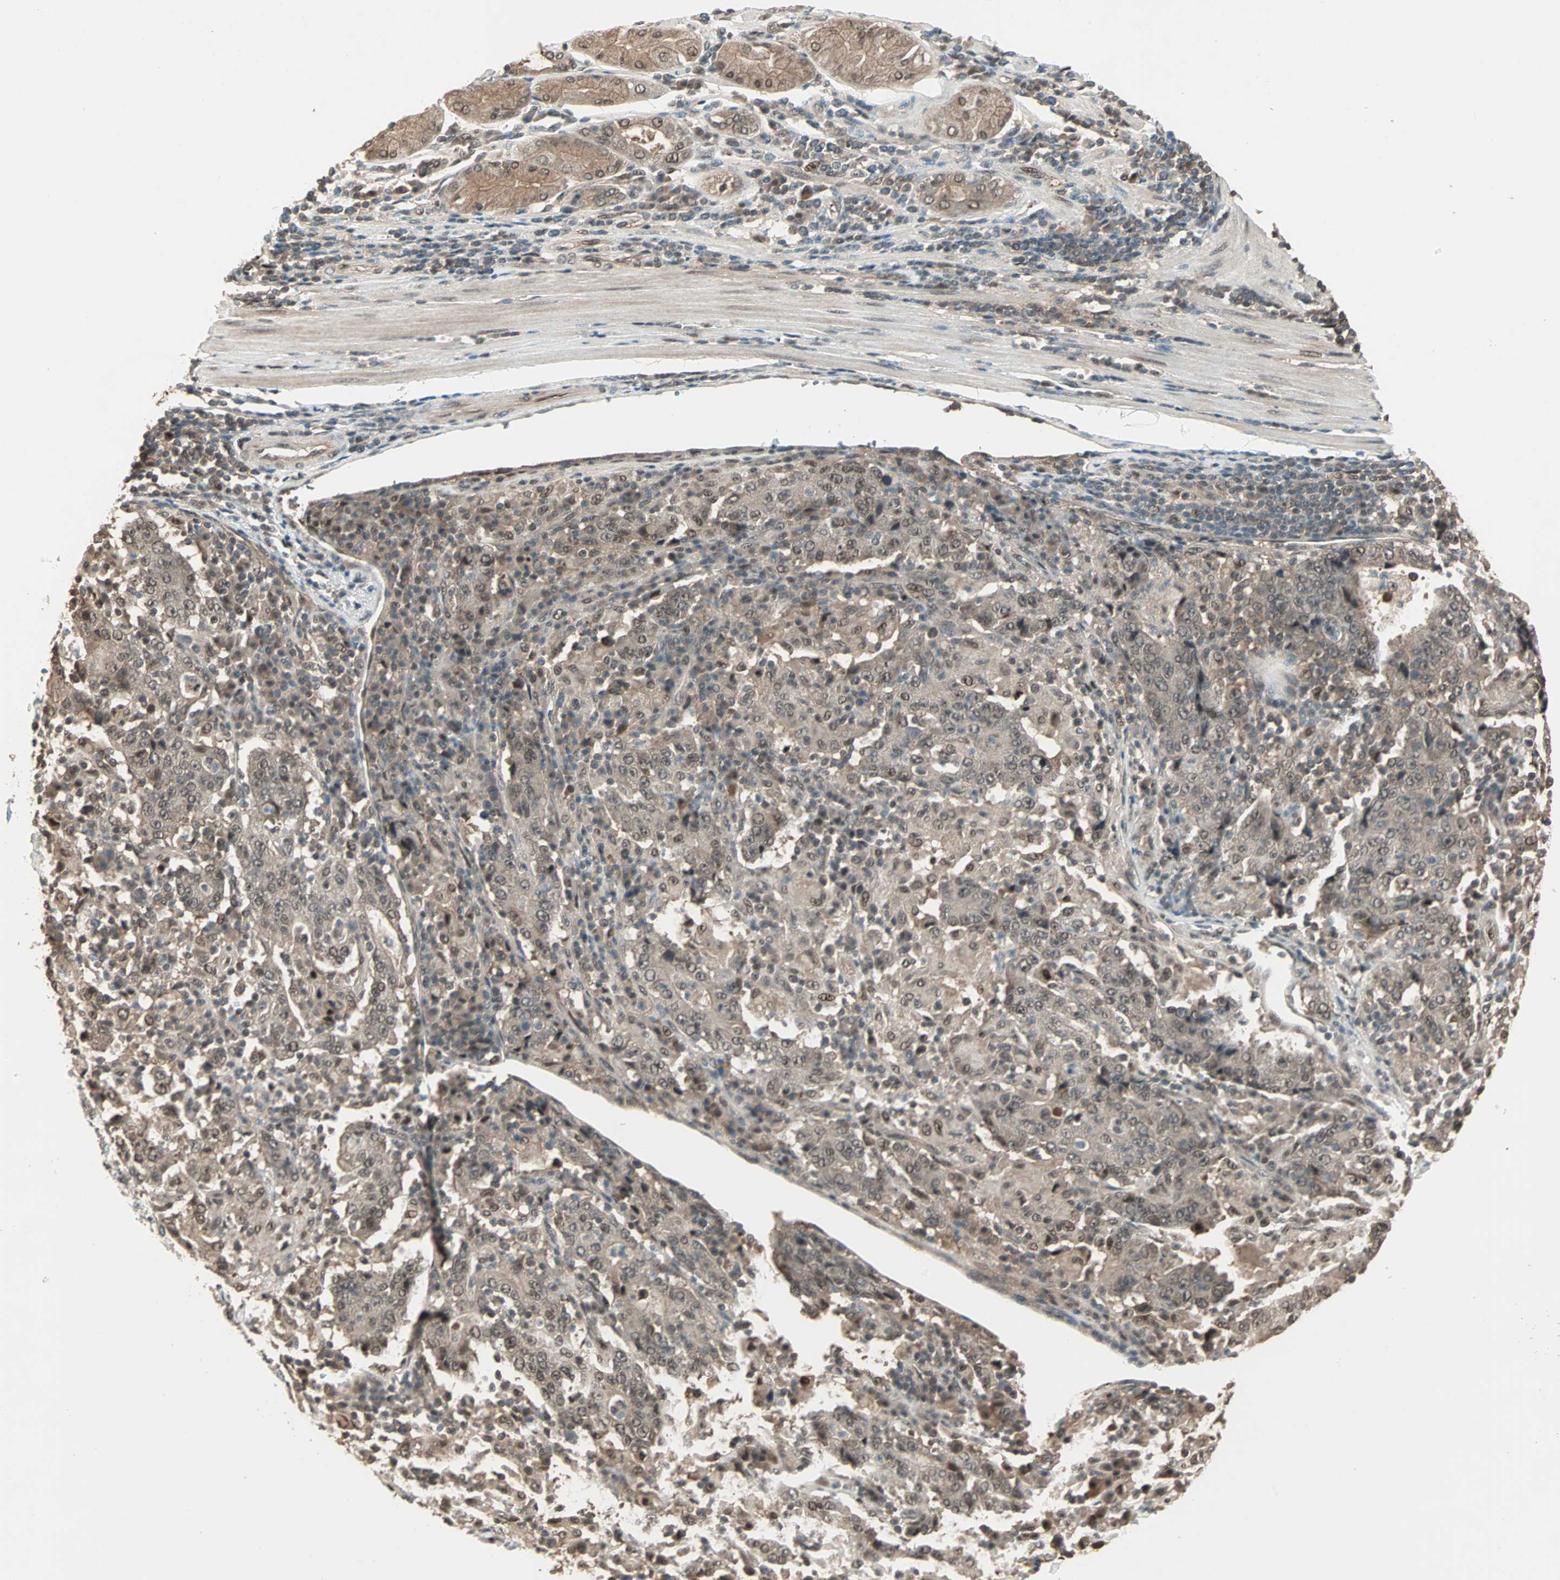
{"staining": {"intensity": "weak", "quantity": ">75%", "location": "cytoplasmic/membranous,nuclear"}, "tissue": "stomach cancer", "cell_type": "Tumor cells", "image_type": "cancer", "snomed": [{"axis": "morphology", "description": "Normal tissue, NOS"}, {"axis": "morphology", "description": "Adenocarcinoma, NOS"}, {"axis": "topography", "description": "Stomach, upper"}, {"axis": "topography", "description": "Stomach"}], "caption": "A micrograph of human stomach adenocarcinoma stained for a protein displays weak cytoplasmic/membranous and nuclear brown staining in tumor cells. The staining is performed using DAB (3,3'-diaminobenzidine) brown chromogen to label protein expression. The nuclei are counter-stained blue using hematoxylin.", "gene": "ZNF701", "patient": {"sex": "male", "age": 59}}